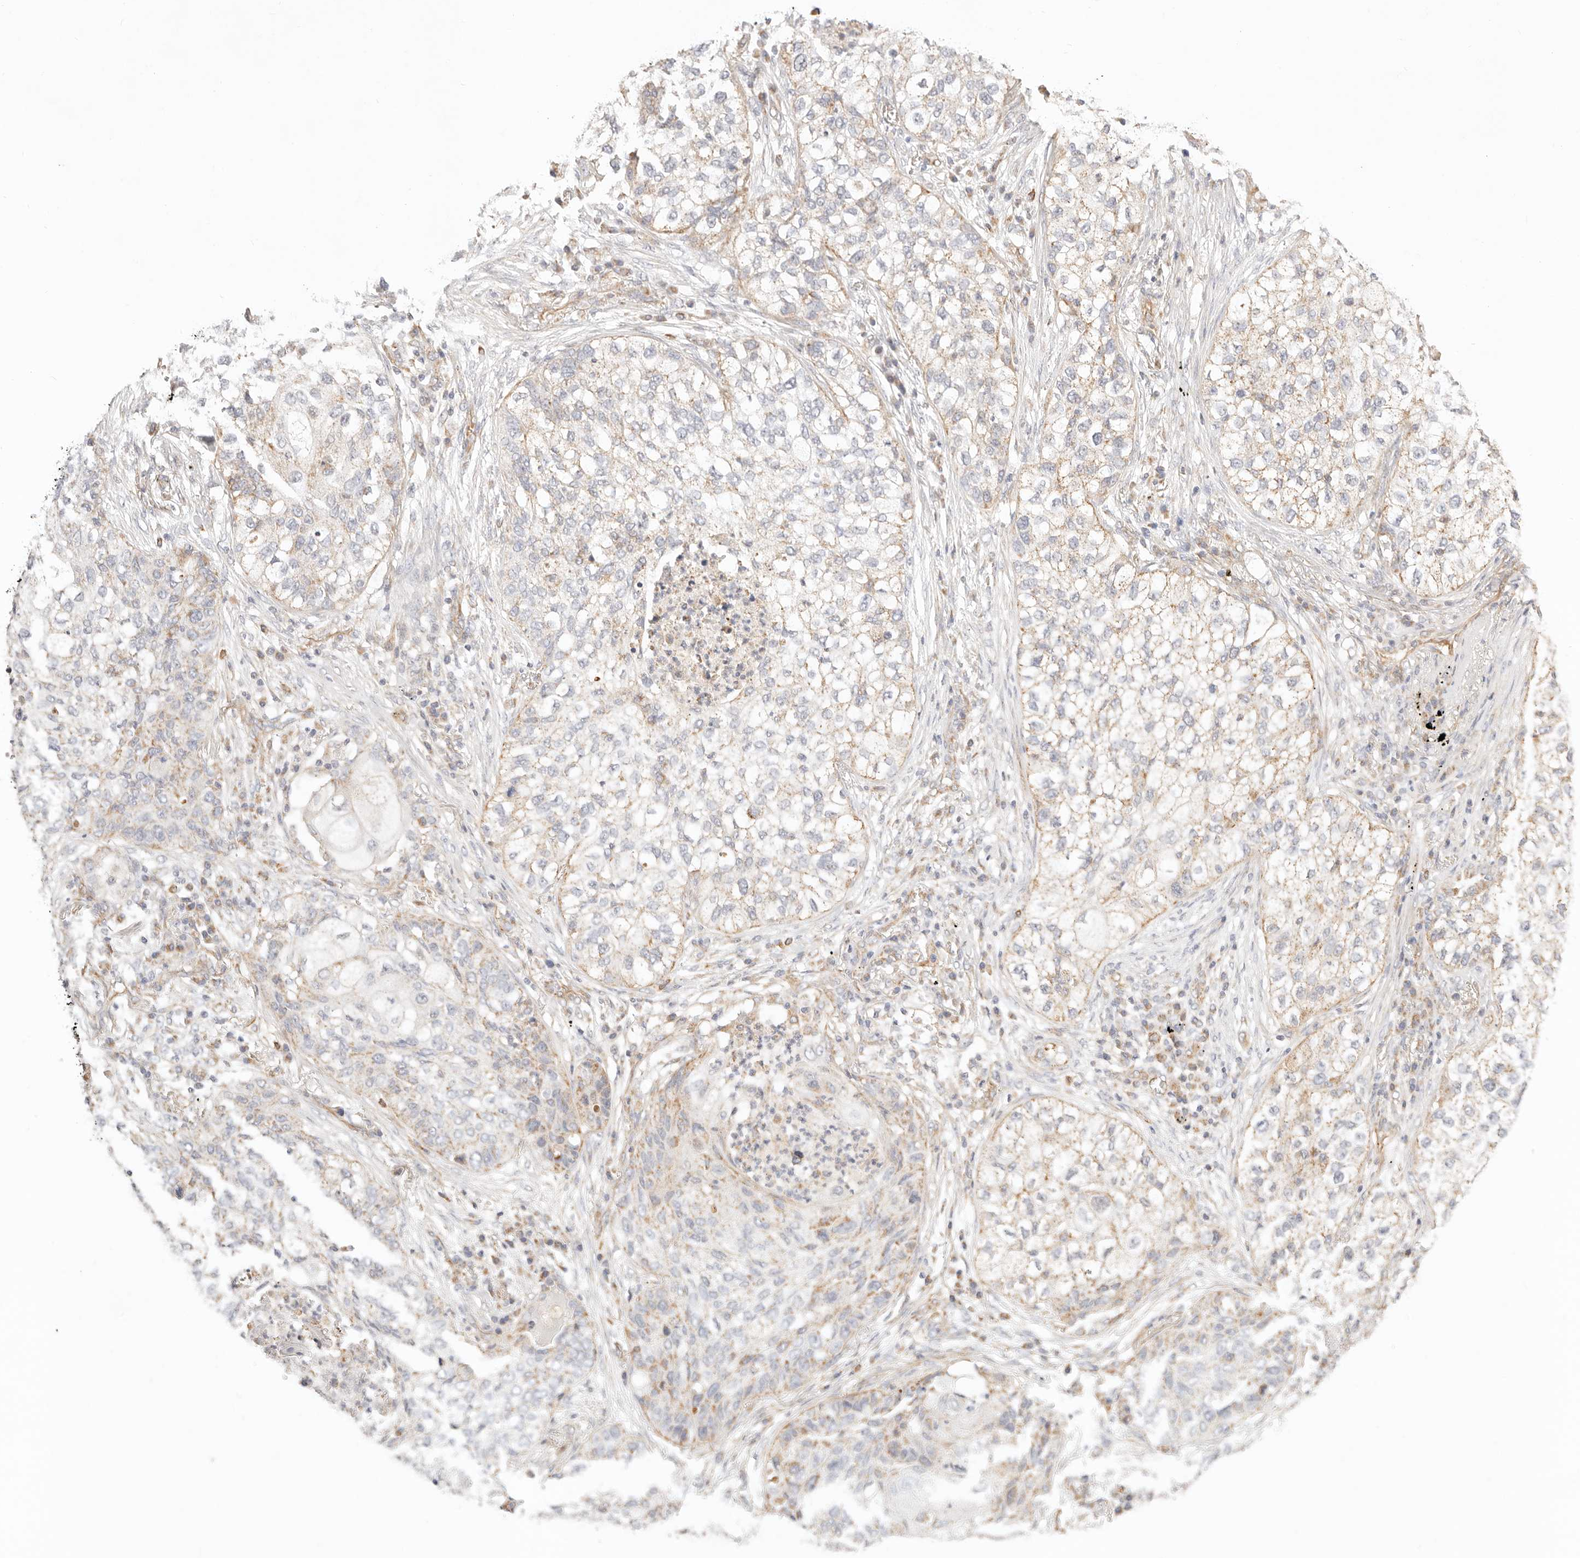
{"staining": {"intensity": "weak", "quantity": "25%-75%", "location": "cytoplasmic/membranous"}, "tissue": "lung cancer", "cell_type": "Tumor cells", "image_type": "cancer", "snomed": [{"axis": "morphology", "description": "Squamous cell carcinoma, NOS"}, {"axis": "topography", "description": "Lung"}], "caption": "This micrograph reveals immunohistochemistry (IHC) staining of squamous cell carcinoma (lung), with low weak cytoplasmic/membranous expression in approximately 25%-75% of tumor cells.", "gene": "ZC3H11A", "patient": {"sex": "female", "age": 63}}